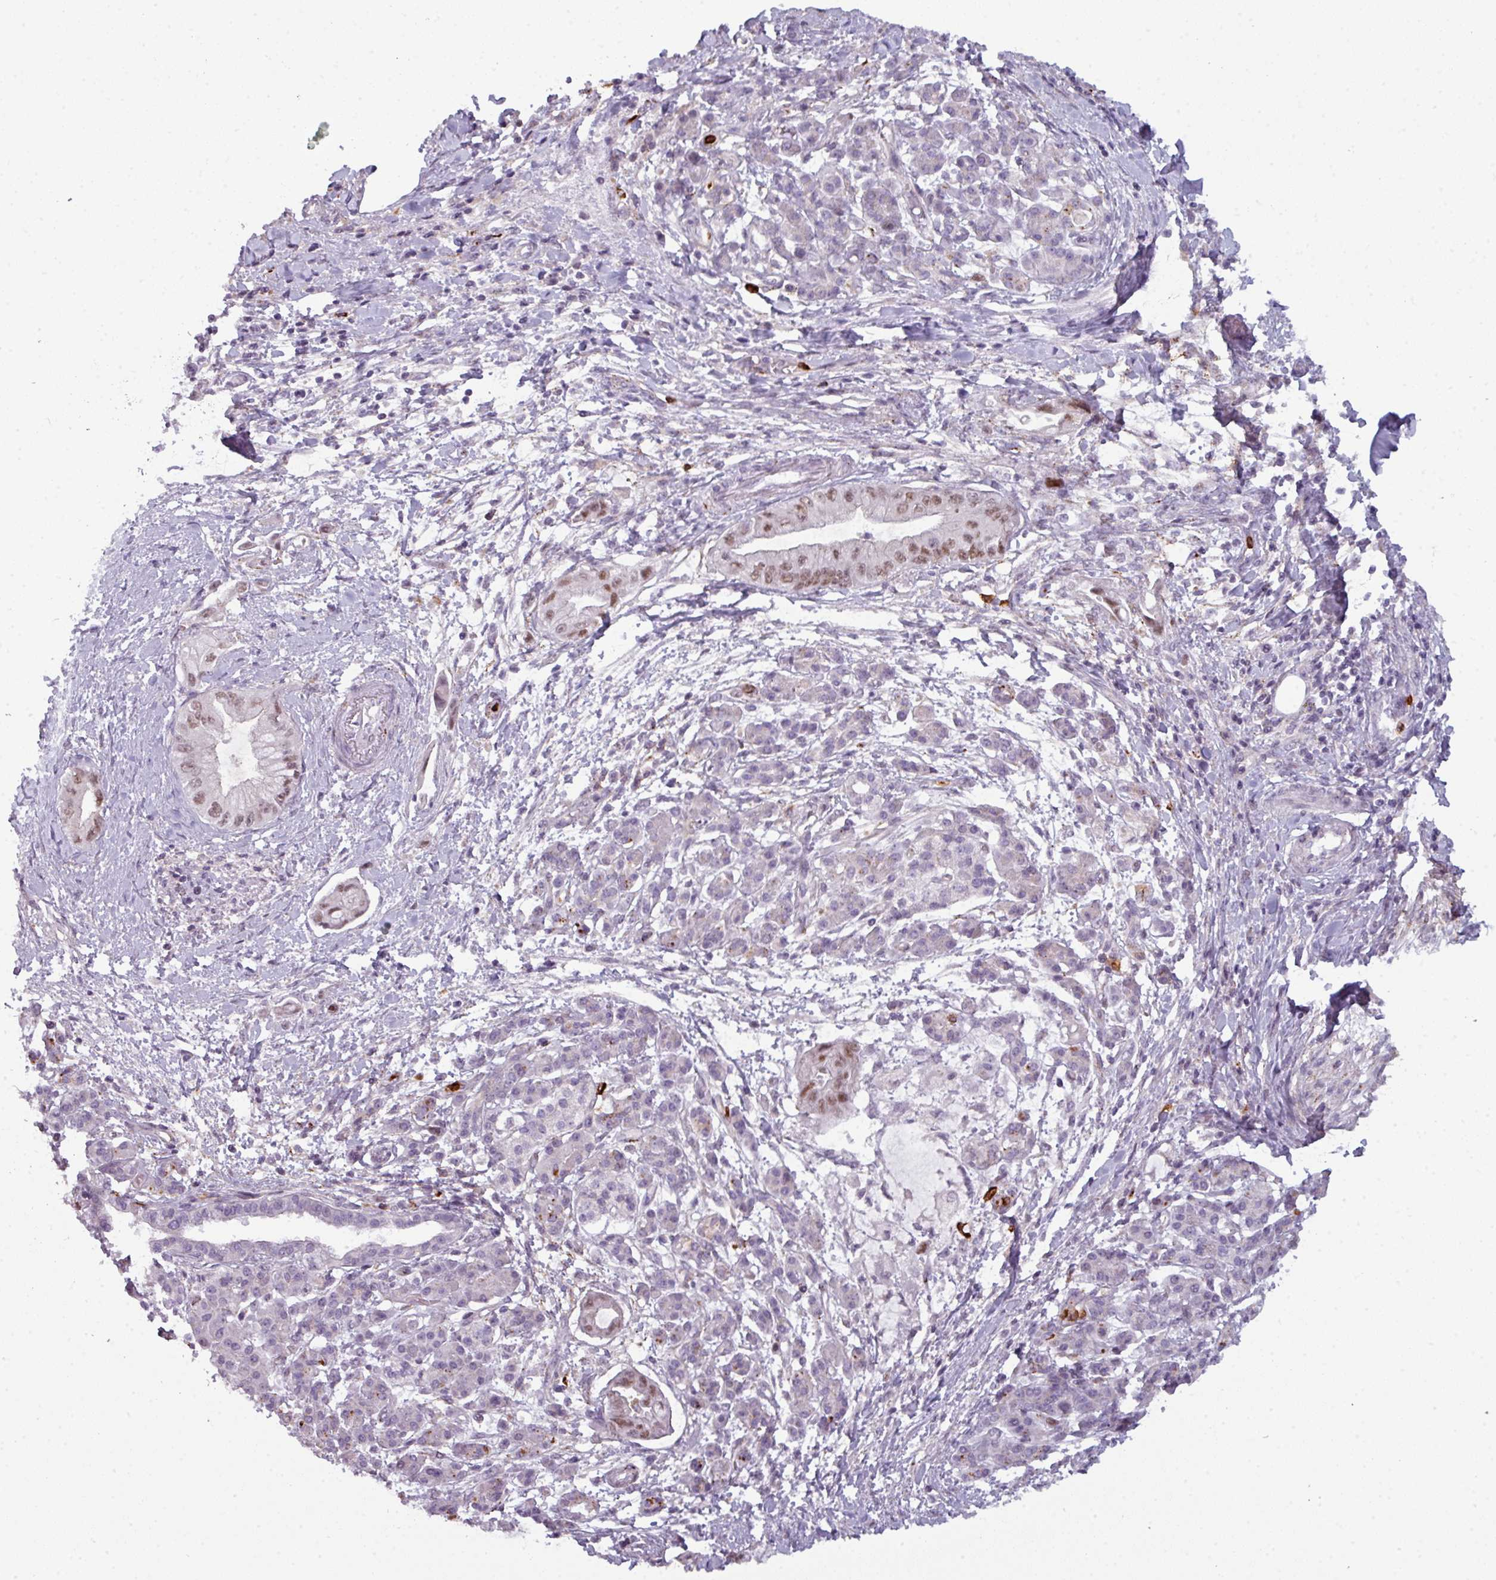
{"staining": {"intensity": "negative", "quantity": "none", "location": "none"}, "tissue": "pancreatic cancer", "cell_type": "Tumor cells", "image_type": "cancer", "snomed": [{"axis": "morphology", "description": "Adenocarcinoma, NOS"}, {"axis": "topography", "description": "Pancreas"}], "caption": "Image shows no protein staining in tumor cells of adenocarcinoma (pancreatic) tissue. (Stains: DAB IHC with hematoxylin counter stain, Microscopy: brightfield microscopy at high magnification).", "gene": "TMEFF1", "patient": {"sex": "male", "age": 48}}